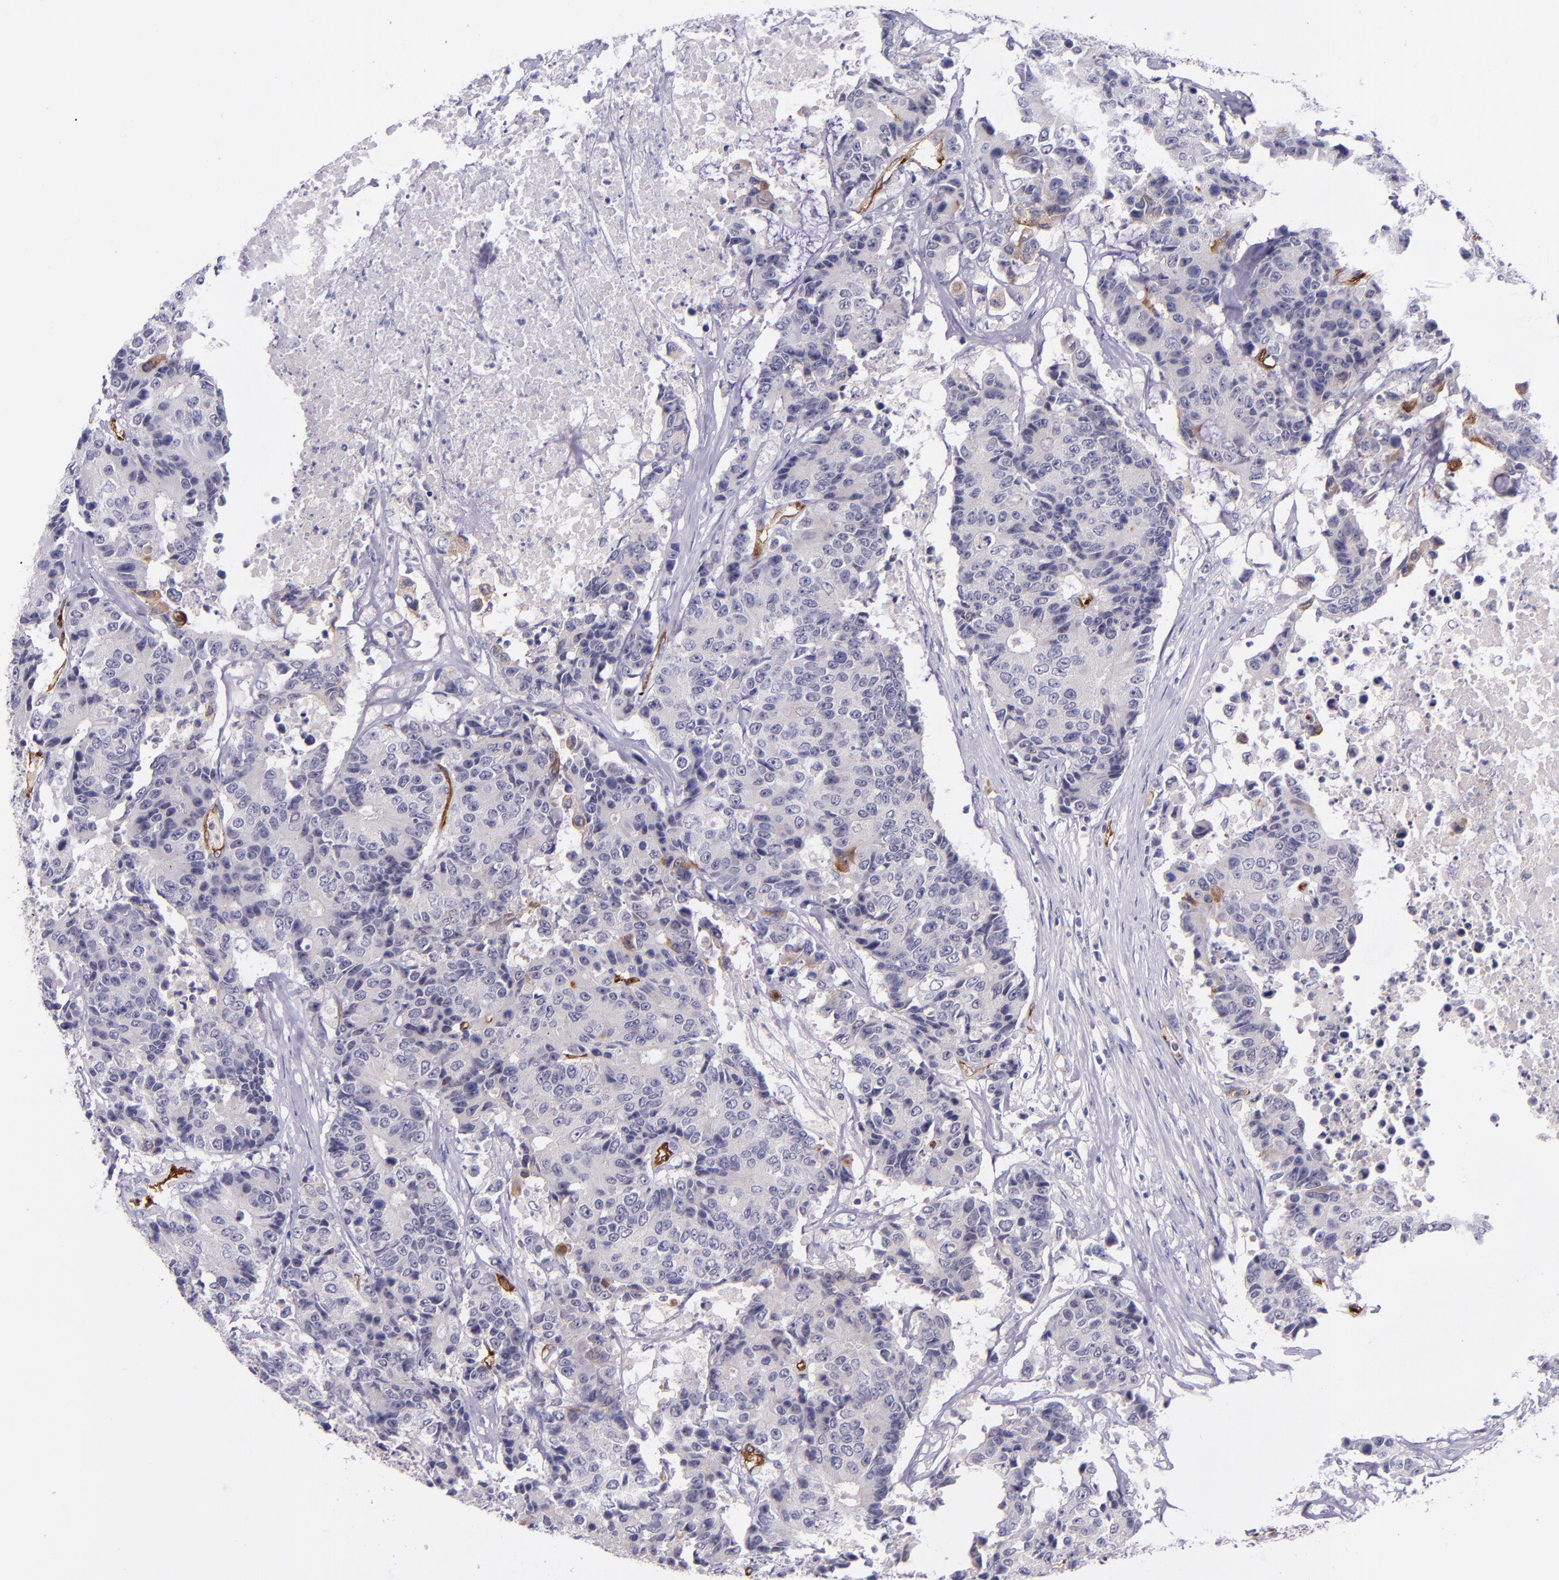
{"staining": {"intensity": "negative", "quantity": "none", "location": "none"}, "tissue": "colorectal cancer", "cell_type": "Tumor cells", "image_type": "cancer", "snomed": [{"axis": "morphology", "description": "Adenocarcinoma, NOS"}, {"axis": "topography", "description": "Colon"}], "caption": "Tumor cells are negative for brown protein staining in colorectal adenocarcinoma. Nuclei are stained in blue.", "gene": "NOS3", "patient": {"sex": "female", "age": 86}}